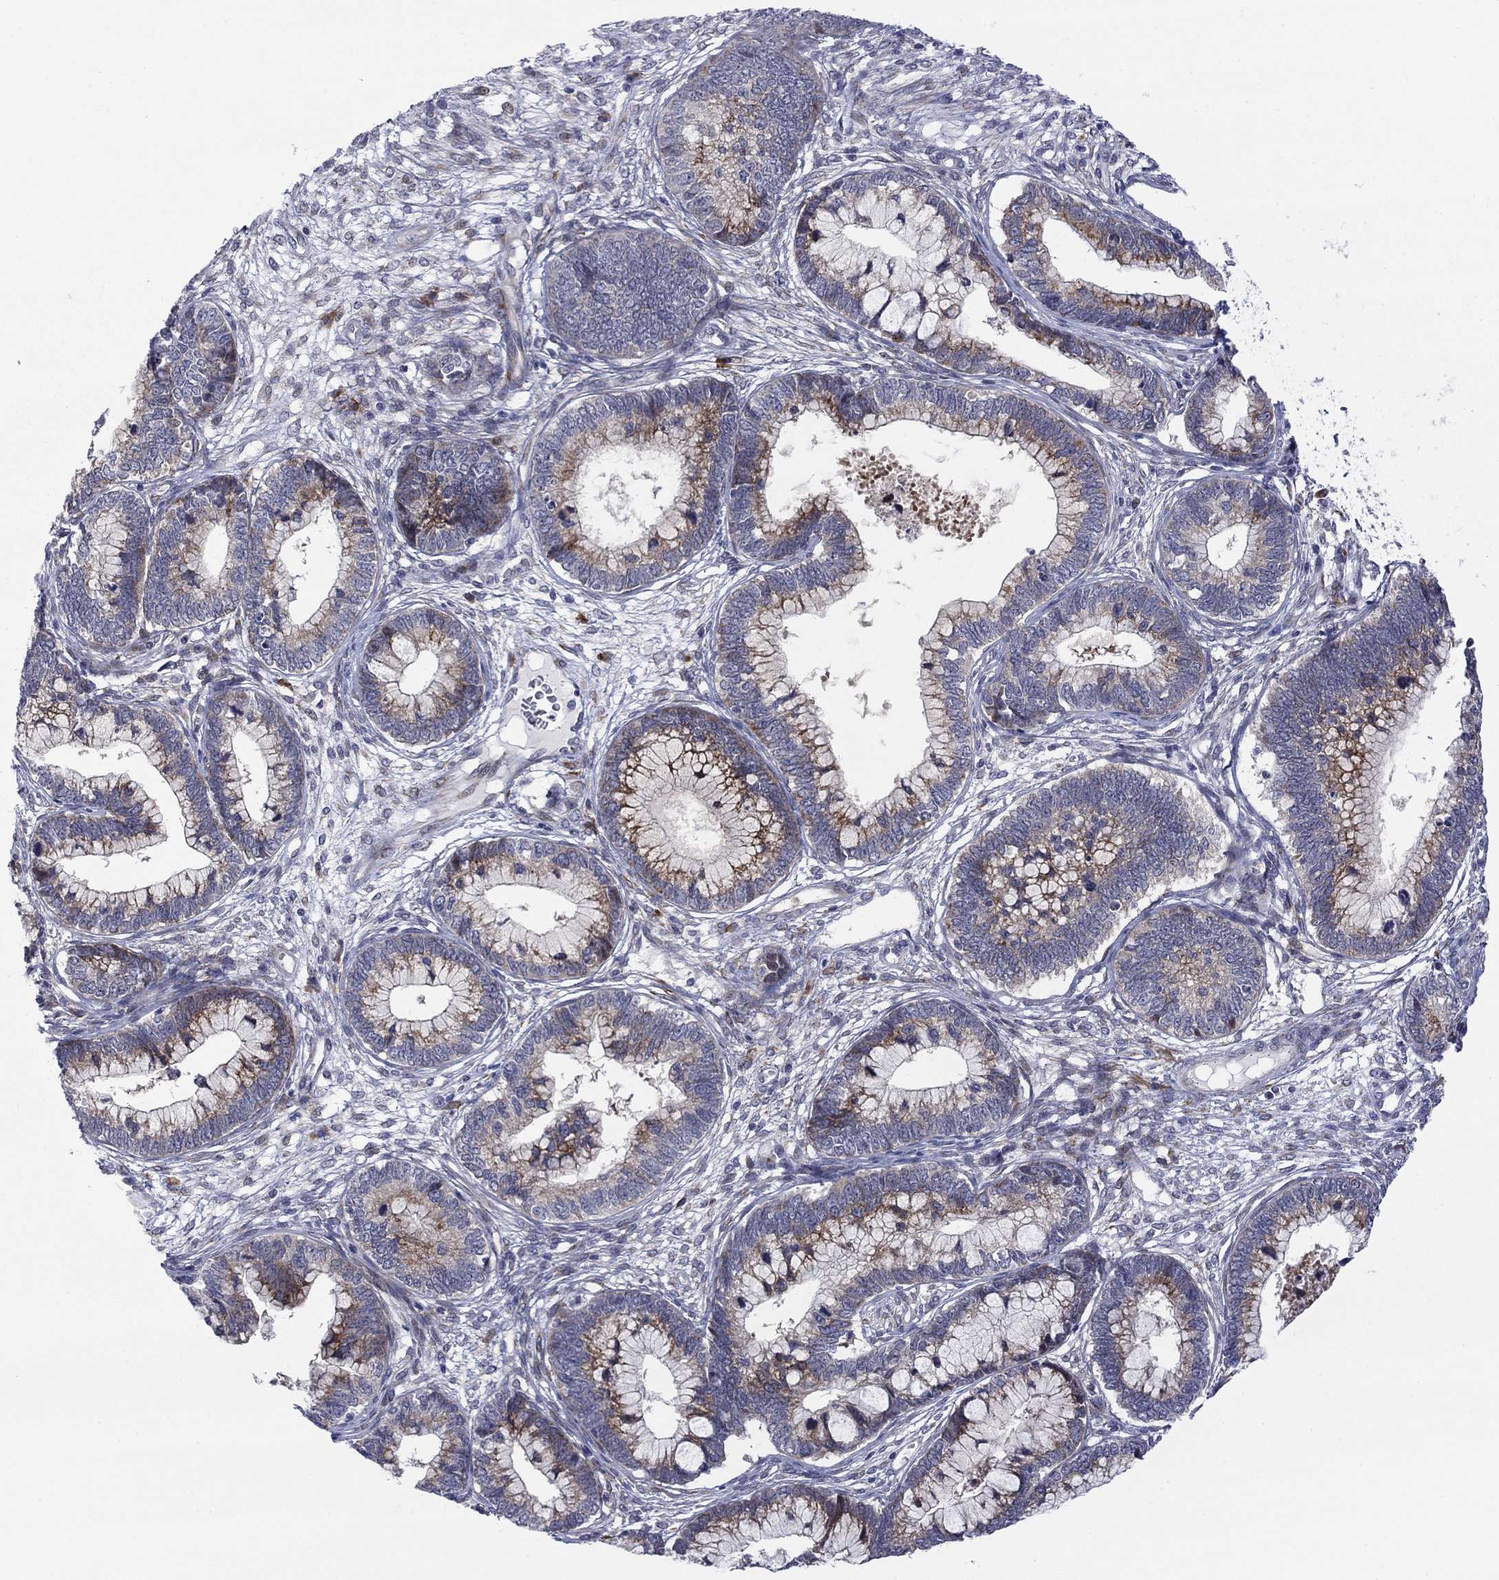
{"staining": {"intensity": "moderate", "quantity": "25%-75%", "location": "cytoplasmic/membranous"}, "tissue": "cervical cancer", "cell_type": "Tumor cells", "image_type": "cancer", "snomed": [{"axis": "morphology", "description": "Adenocarcinoma, NOS"}, {"axis": "topography", "description": "Cervix"}], "caption": "This is an image of immunohistochemistry (IHC) staining of cervical cancer (adenocarcinoma), which shows moderate positivity in the cytoplasmic/membranous of tumor cells.", "gene": "TTC21B", "patient": {"sex": "female", "age": 44}}